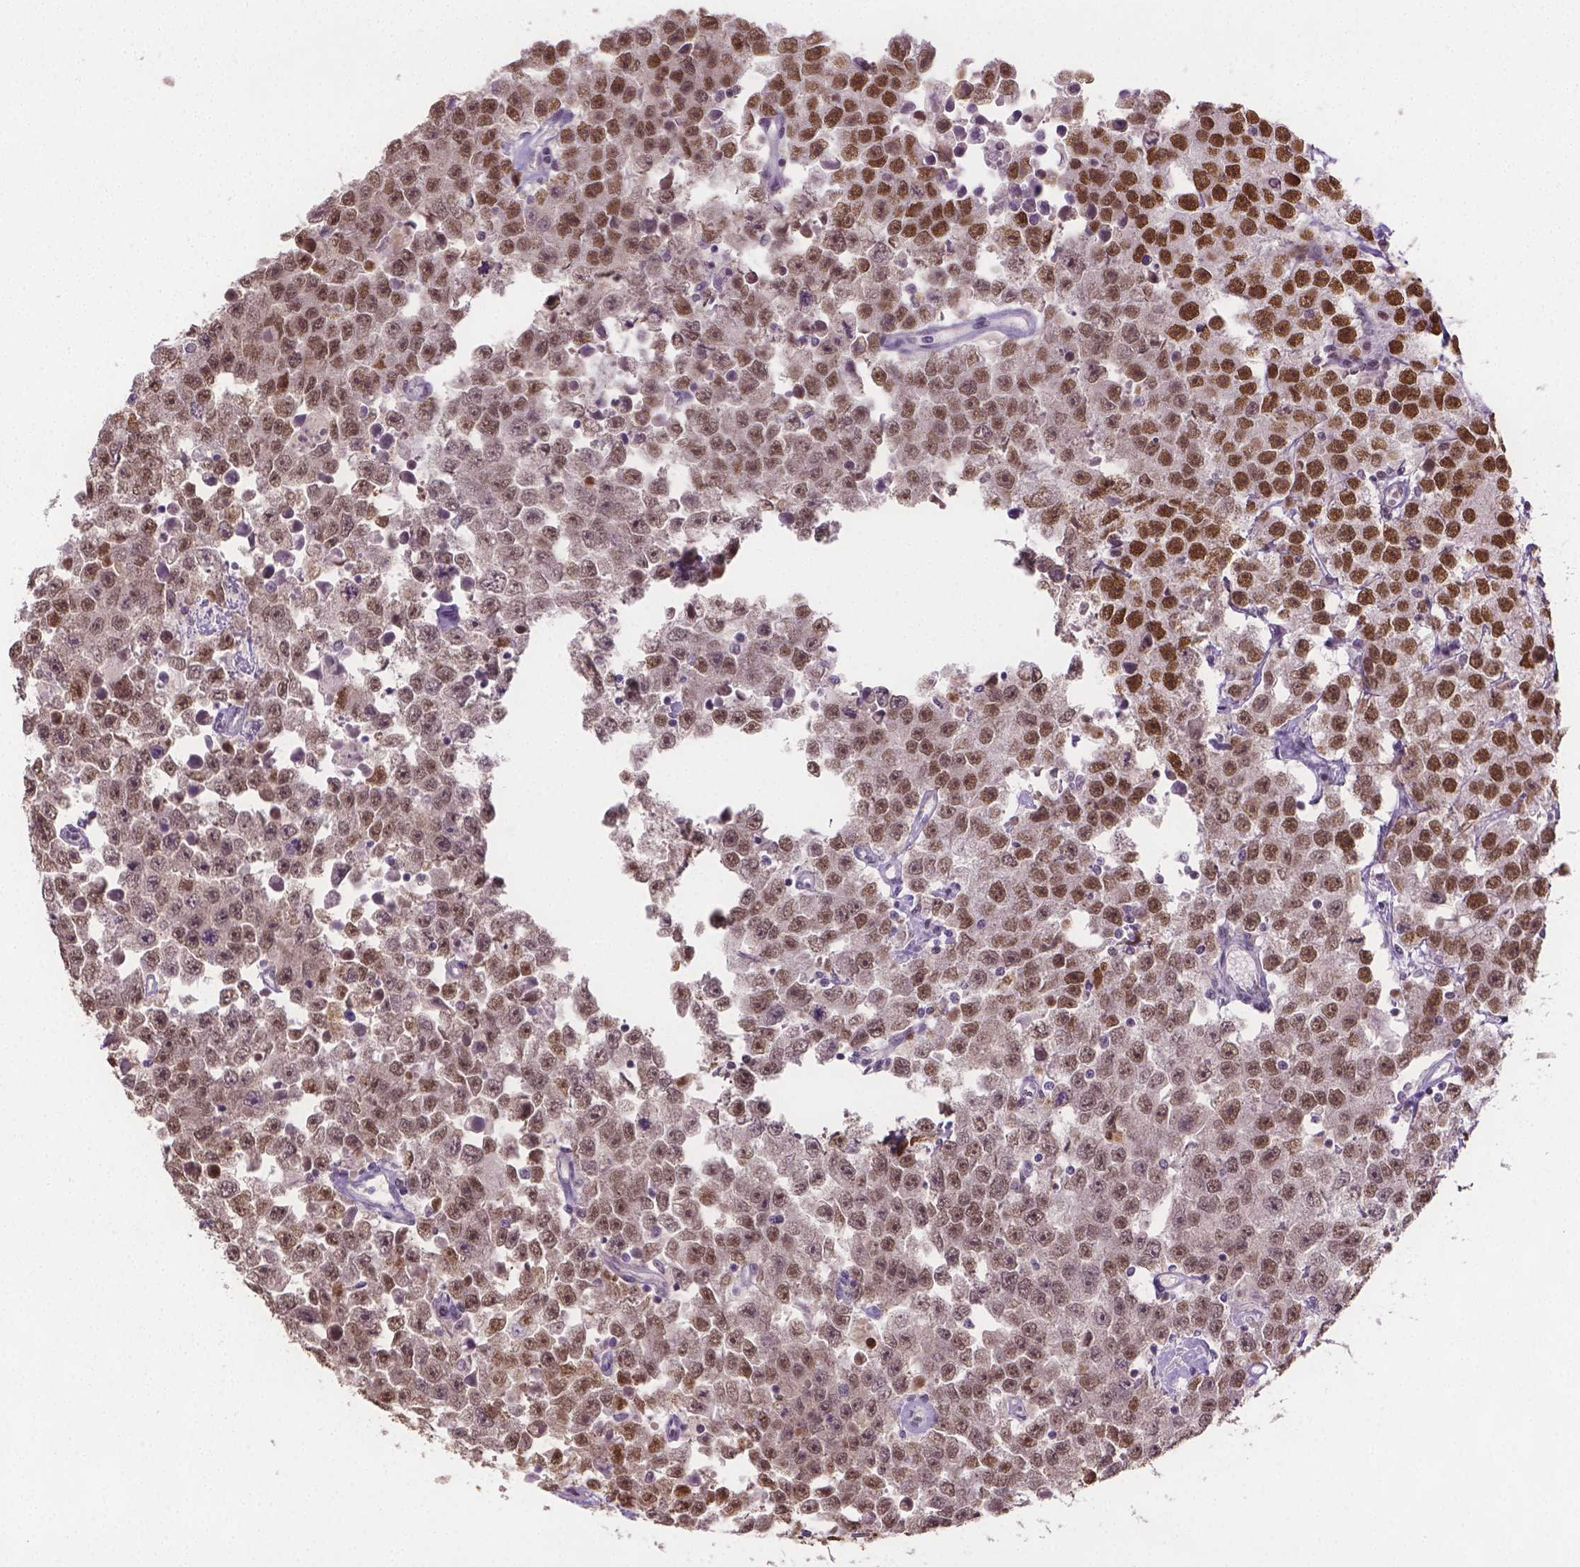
{"staining": {"intensity": "moderate", "quantity": ">75%", "location": "nuclear"}, "tissue": "testis cancer", "cell_type": "Tumor cells", "image_type": "cancer", "snomed": [{"axis": "morphology", "description": "Seminoma, NOS"}, {"axis": "topography", "description": "Testis"}], "caption": "IHC photomicrograph of neoplastic tissue: seminoma (testis) stained using immunohistochemistry (IHC) demonstrates medium levels of moderate protein expression localized specifically in the nuclear of tumor cells, appearing as a nuclear brown color.", "gene": "FANCE", "patient": {"sex": "male", "age": 52}}